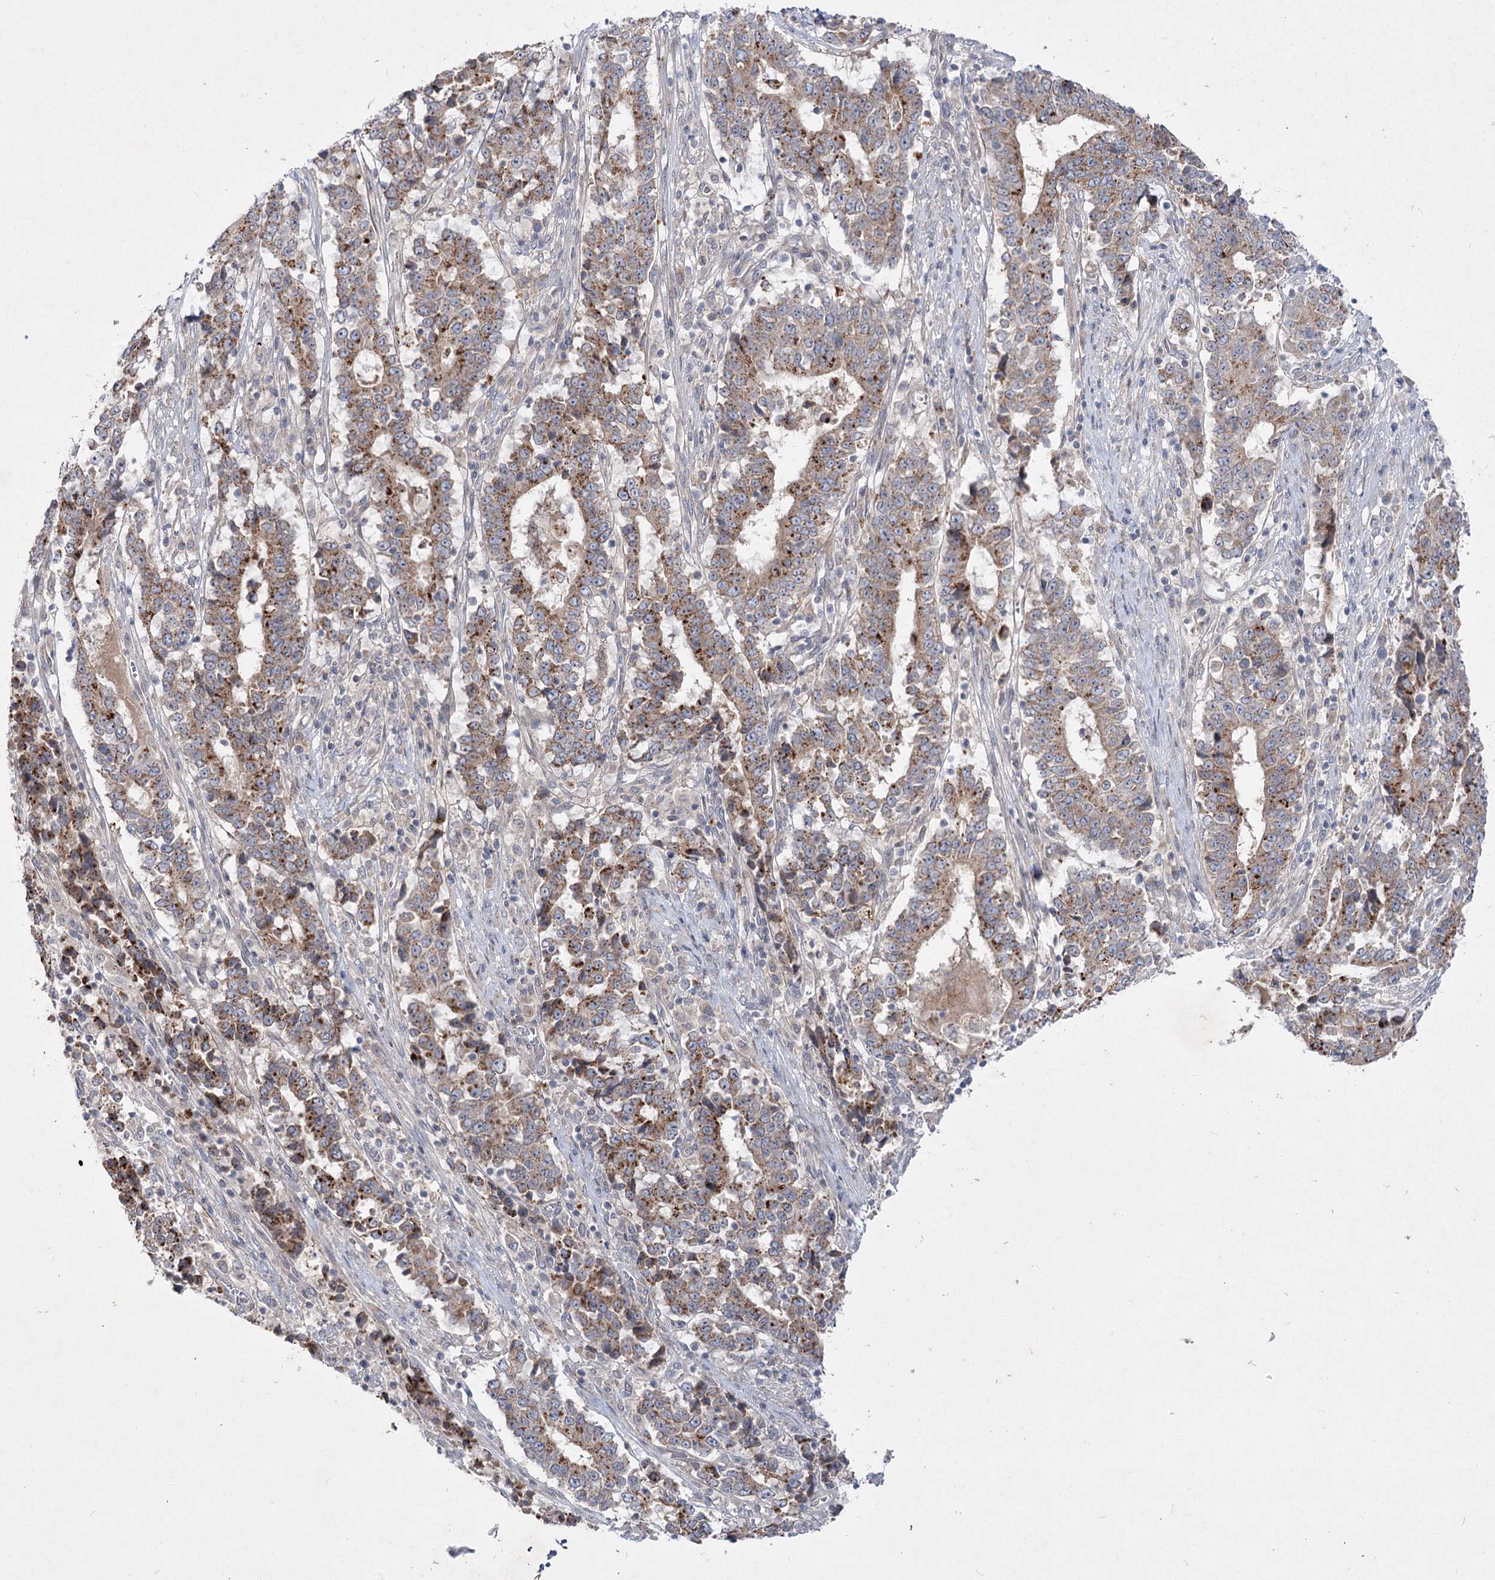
{"staining": {"intensity": "moderate", "quantity": ">75%", "location": "cytoplasmic/membranous"}, "tissue": "stomach cancer", "cell_type": "Tumor cells", "image_type": "cancer", "snomed": [{"axis": "morphology", "description": "Adenocarcinoma, NOS"}, {"axis": "topography", "description": "Stomach"}], "caption": "A brown stain labels moderate cytoplasmic/membranous positivity of a protein in human stomach cancer (adenocarcinoma) tumor cells. The protein of interest is stained brown, and the nuclei are stained in blue (DAB (3,3'-diaminobenzidine) IHC with brightfield microscopy, high magnification).", "gene": "SH3BP5L", "patient": {"sex": "male", "age": 59}}